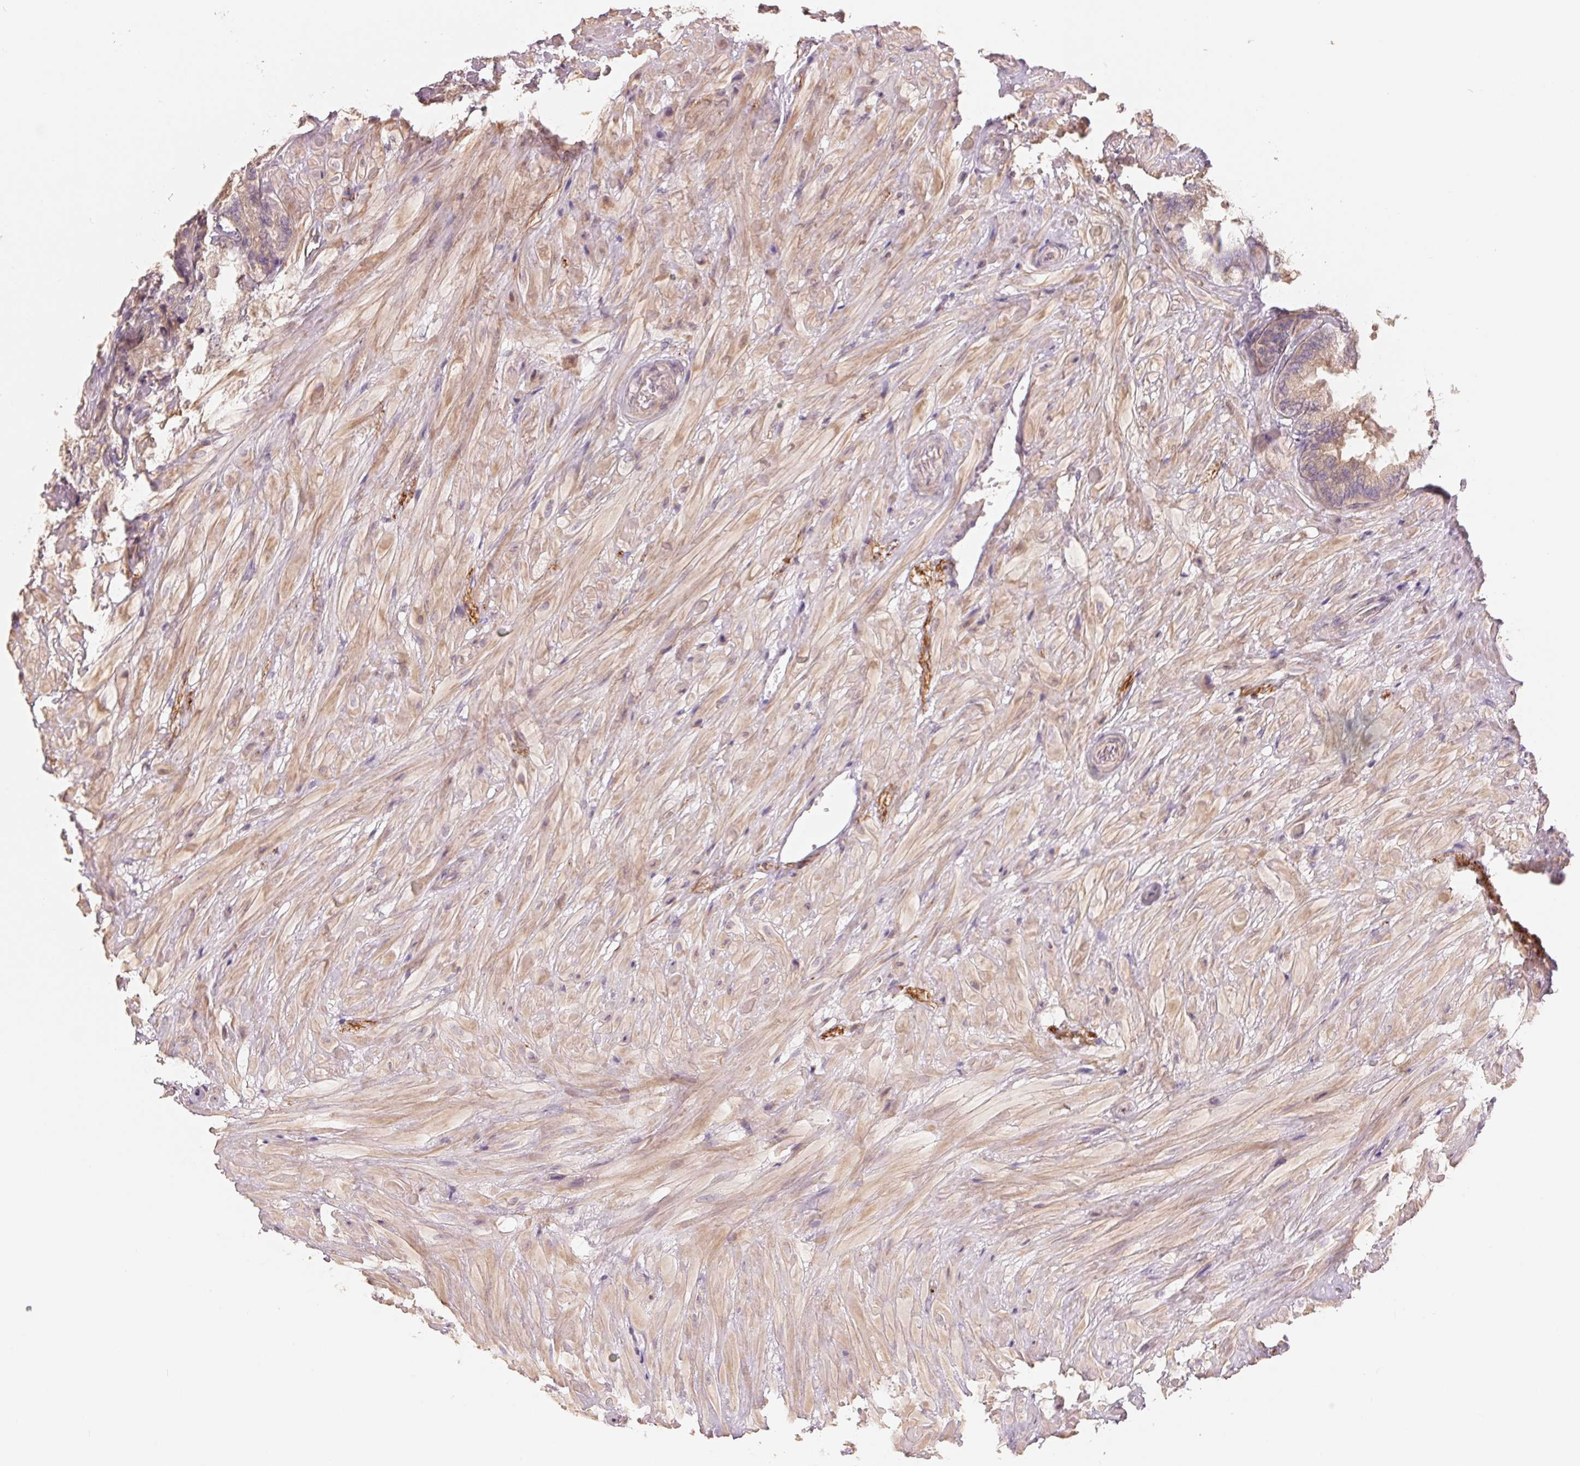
{"staining": {"intensity": "weak", "quantity": "25%-75%", "location": "cytoplasmic/membranous"}, "tissue": "seminal vesicle", "cell_type": "Glandular cells", "image_type": "normal", "snomed": [{"axis": "morphology", "description": "Normal tissue, NOS"}, {"axis": "topography", "description": "Seminal veicle"}], "caption": "Seminal vesicle stained with DAB (3,3'-diaminobenzidine) immunohistochemistry exhibits low levels of weak cytoplasmic/membranous positivity in about 25%-75% of glandular cells. (IHC, brightfield microscopy, high magnification).", "gene": "DENND2C", "patient": {"sex": "male", "age": 68}}